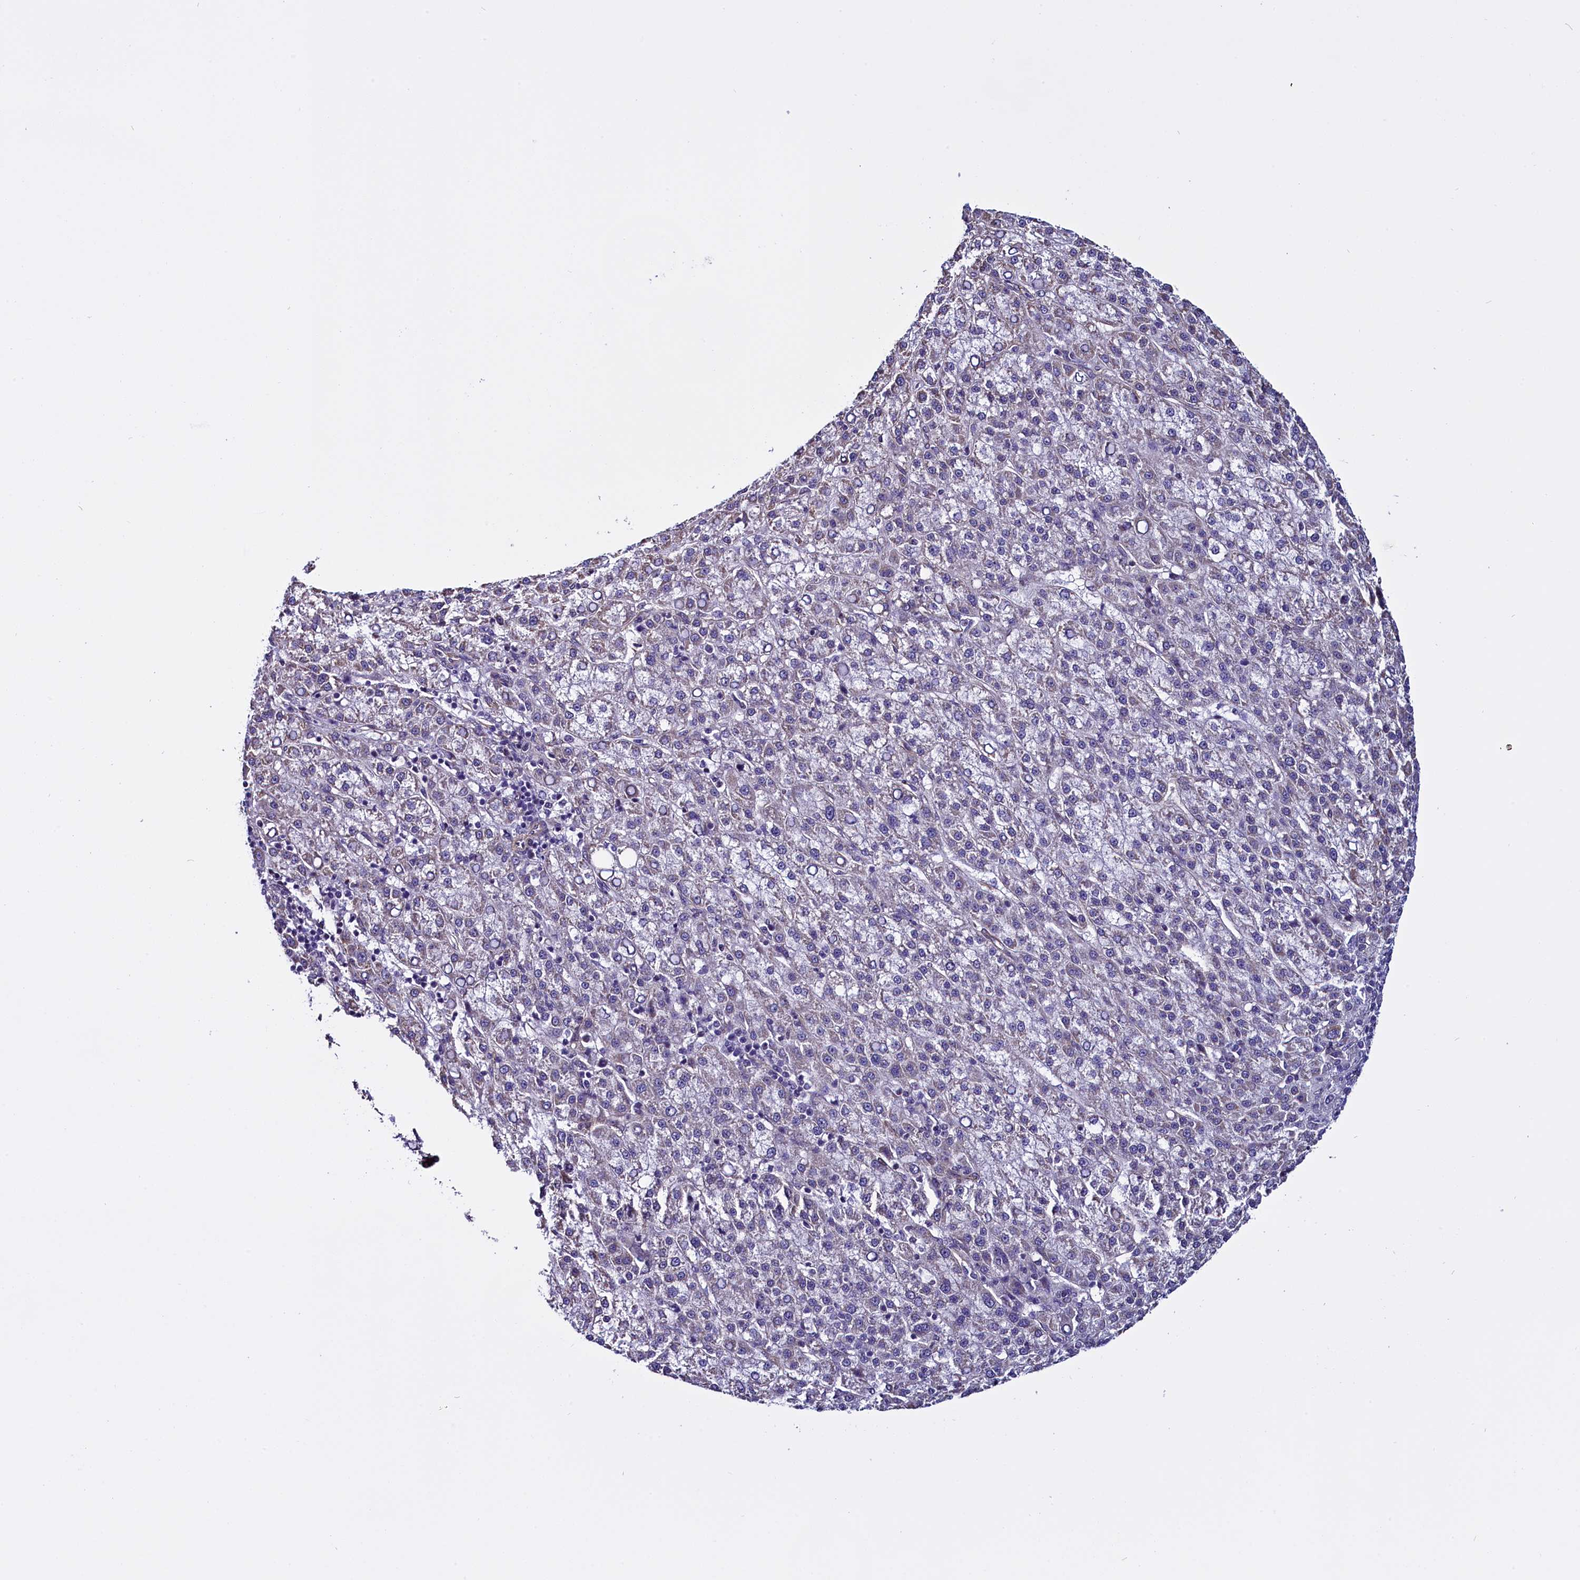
{"staining": {"intensity": "negative", "quantity": "none", "location": "none"}, "tissue": "liver cancer", "cell_type": "Tumor cells", "image_type": "cancer", "snomed": [{"axis": "morphology", "description": "Carcinoma, Hepatocellular, NOS"}, {"axis": "topography", "description": "Liver"}], "caption": "Liver cancer was stained to show a protein in brown. There is no significant positivity in tumor cells.", "gene": "UACA", "patient": {"sex": "female", "age": 58}}